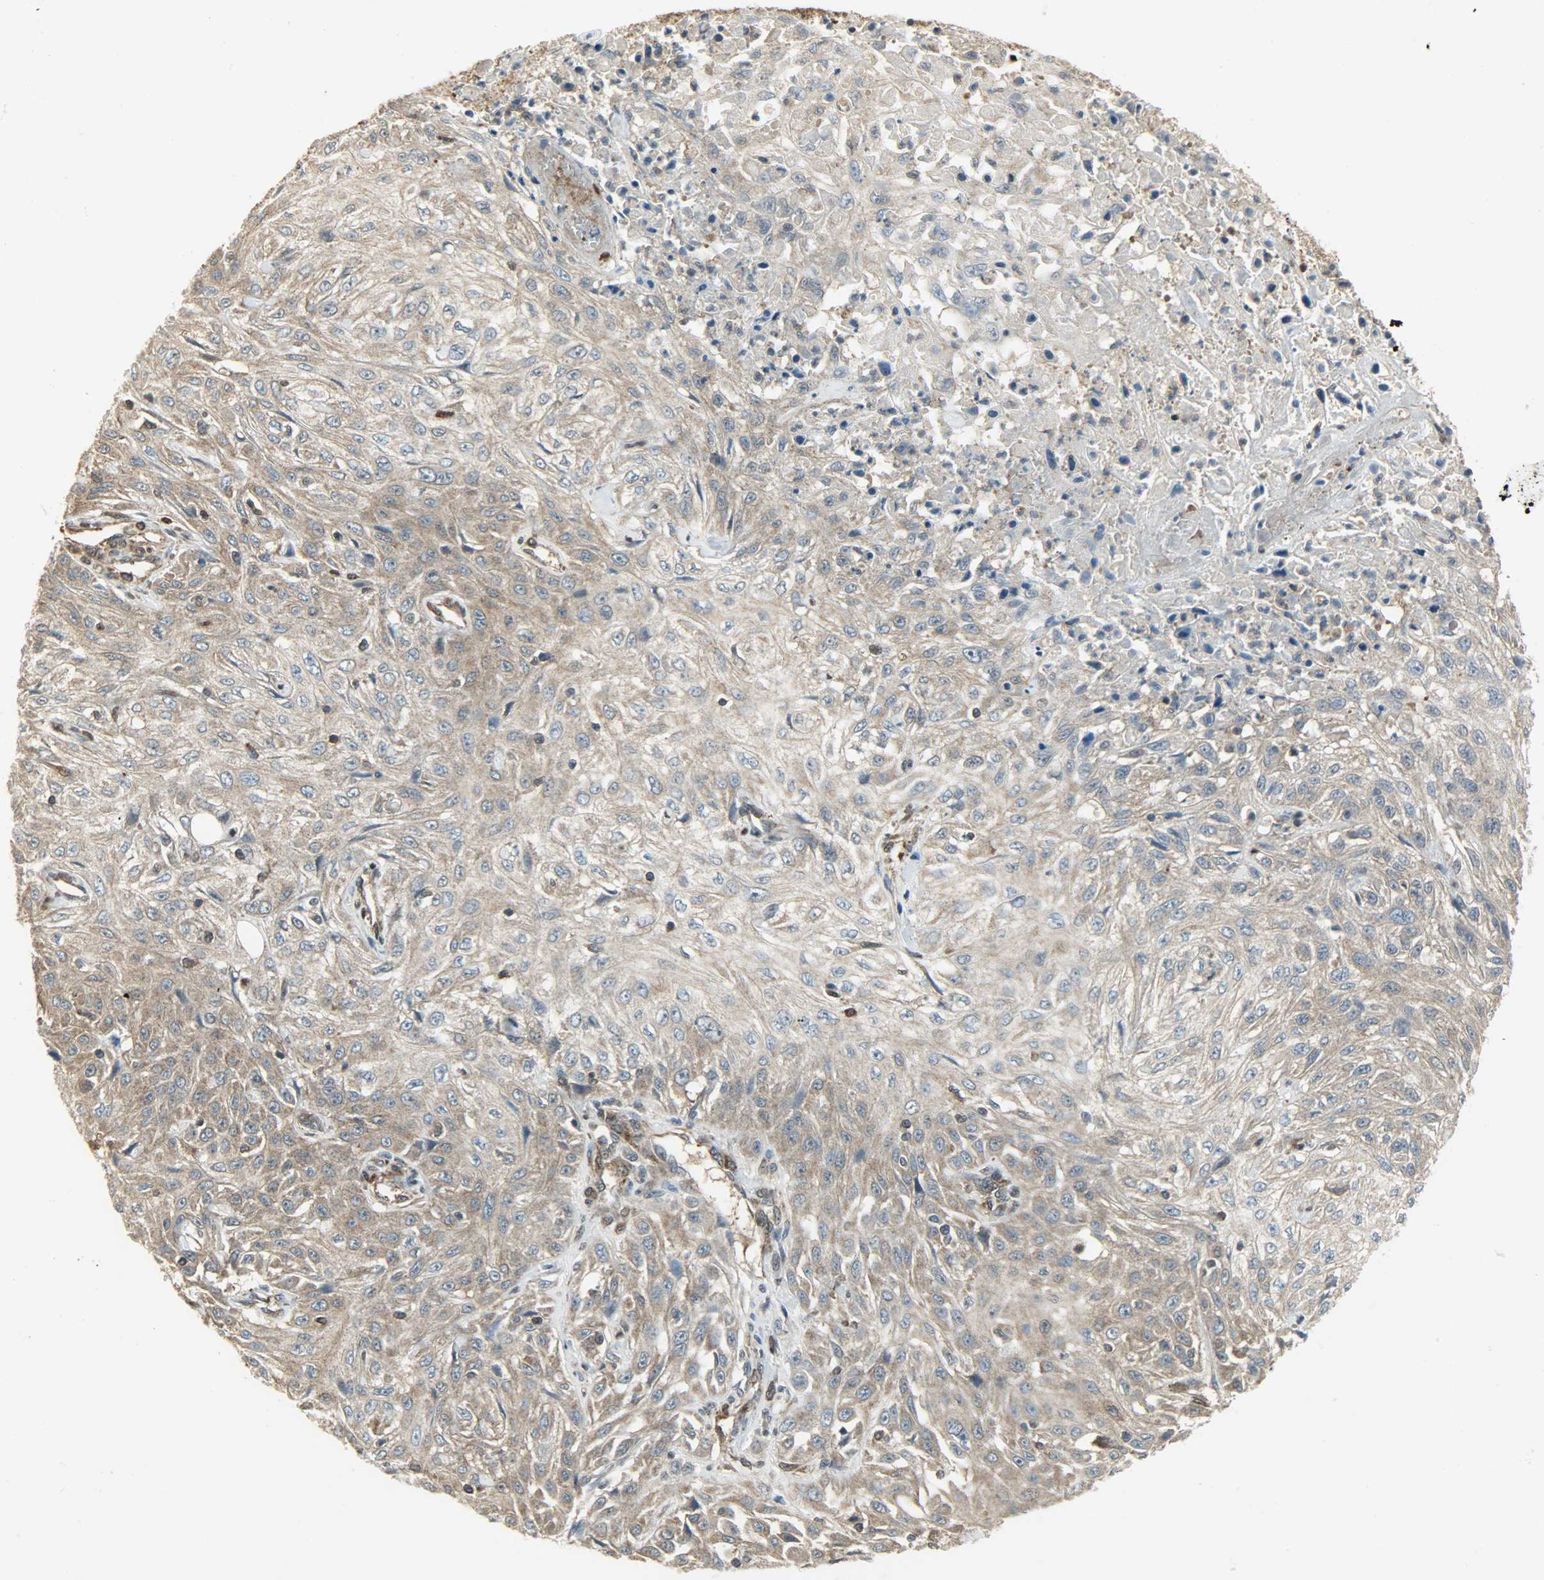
{"staining": {"intensity": "weak", "quantity": ">75%", "location": "cytoplasmic/membranous"}, "tissue": "skin cancer", "cell_type": "Tumor cells", "image_type": "cancer", "snomed": [{"axis": "morphology", "description": "Squamous cell carcinoma, NOS"}, {"axis": "topography", "description": "Skin"}], "caption": "This micrograph shows skin squamous cell carcinoma stained with IHC to label a protein in brown. The cytoplasmic/membranous of tumor cells show weak positivity for the protein. Nuclei are counter-stained blue.", "gene": "LDHB", "patient": {"sex": "male", "age": 75}}